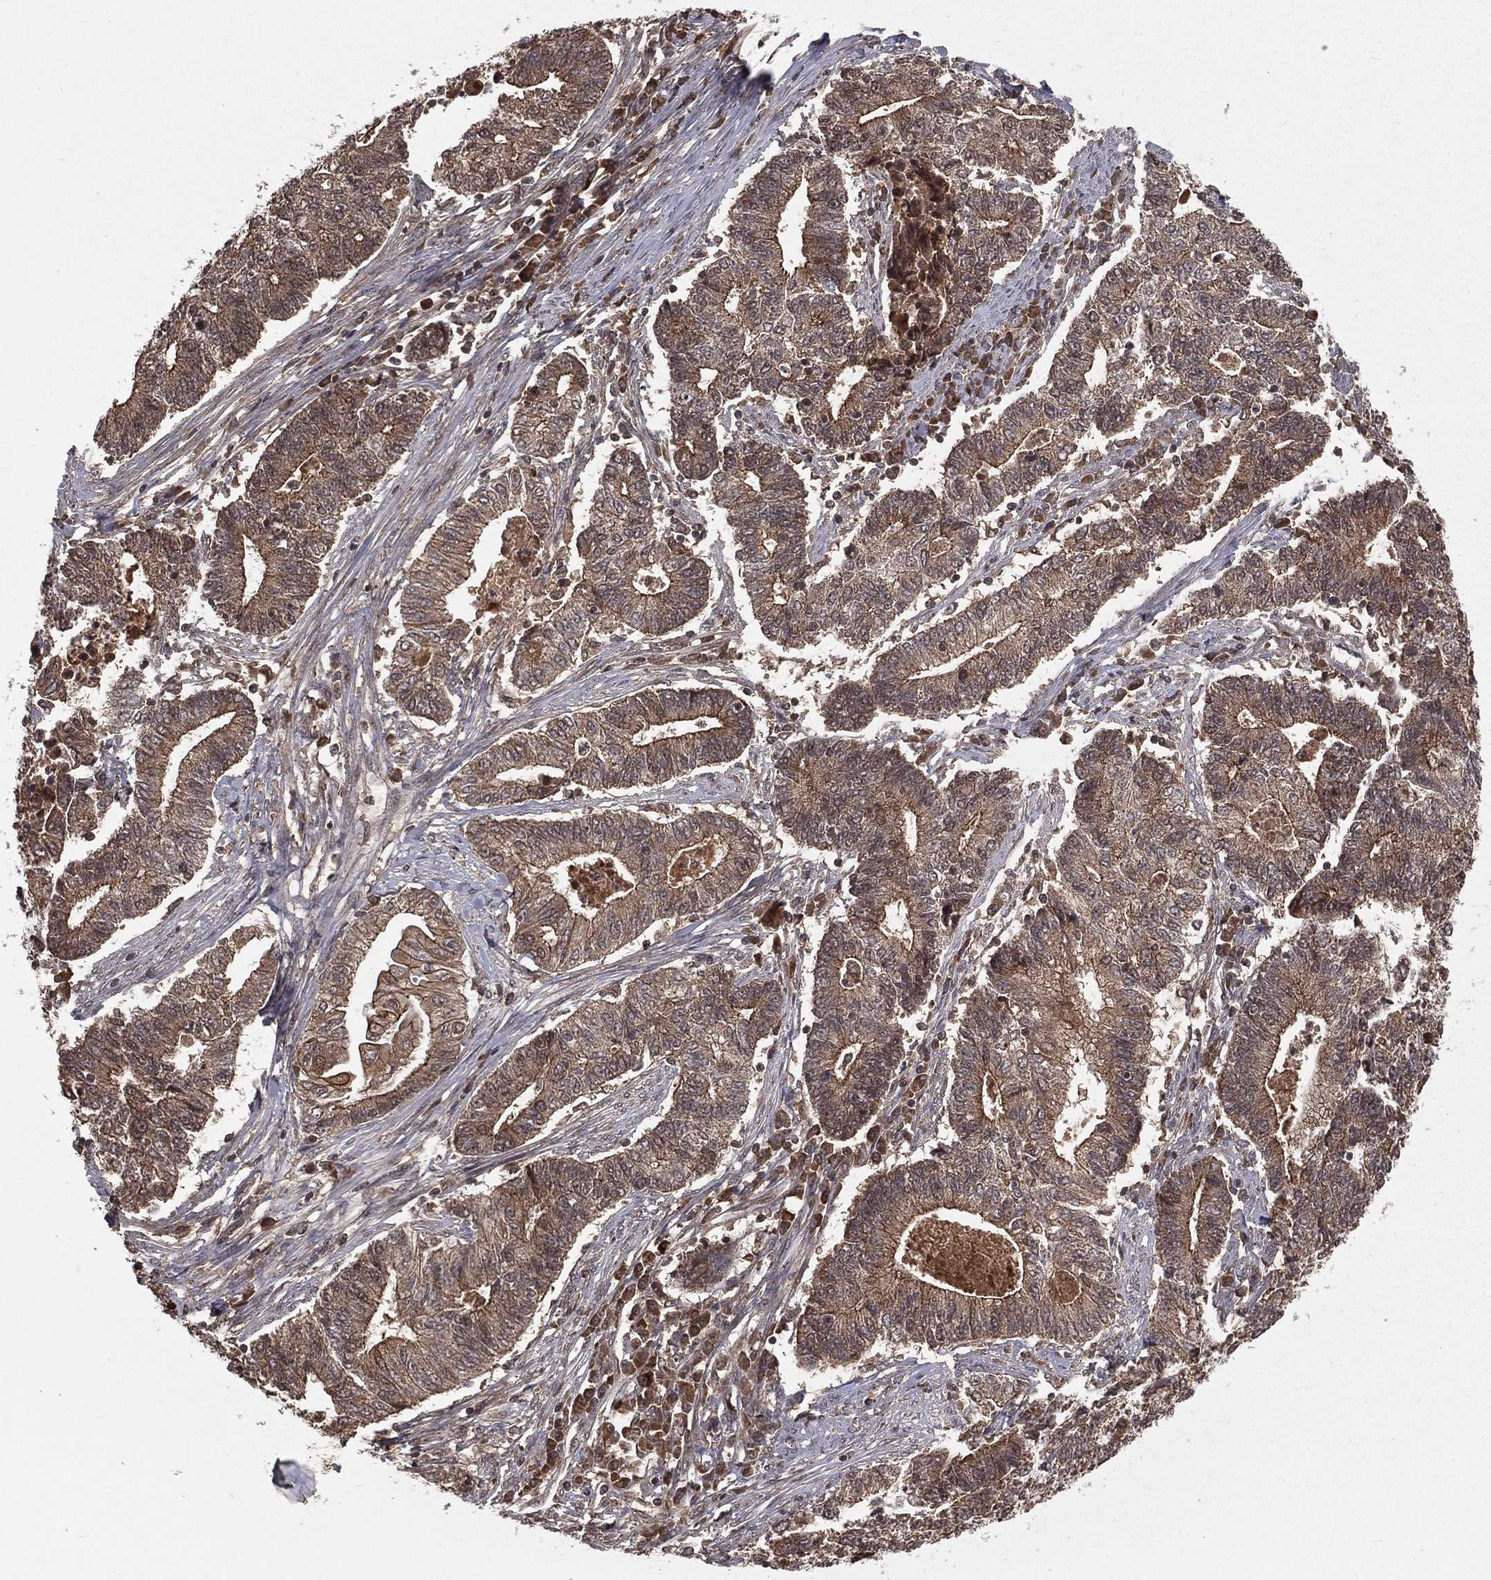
{"staining": {"intensity": "moderate", "quantity": ">75%", "location": "cytoplasmic/membranous"}, "tissue": "endometrial cancer", "cell_type": "Tumor cells", "image_type": "cancer", "snomed": [{"axis": "morphology", "description": "Adenocarcinoma, NOS"}, {"axis": "topography", "description": "Uterus"}, {"axis": "topography", "description": "Endometrium"}], "caption": "DAB immunohistochemical staining of human adenocarcinoma (endometrial) displays moderate cytoplasmic/membranous protein positivity in about >75% of tumor cells.", "gene": "ZDHHC15", "patient": {"sex": "female", "age": 54}}